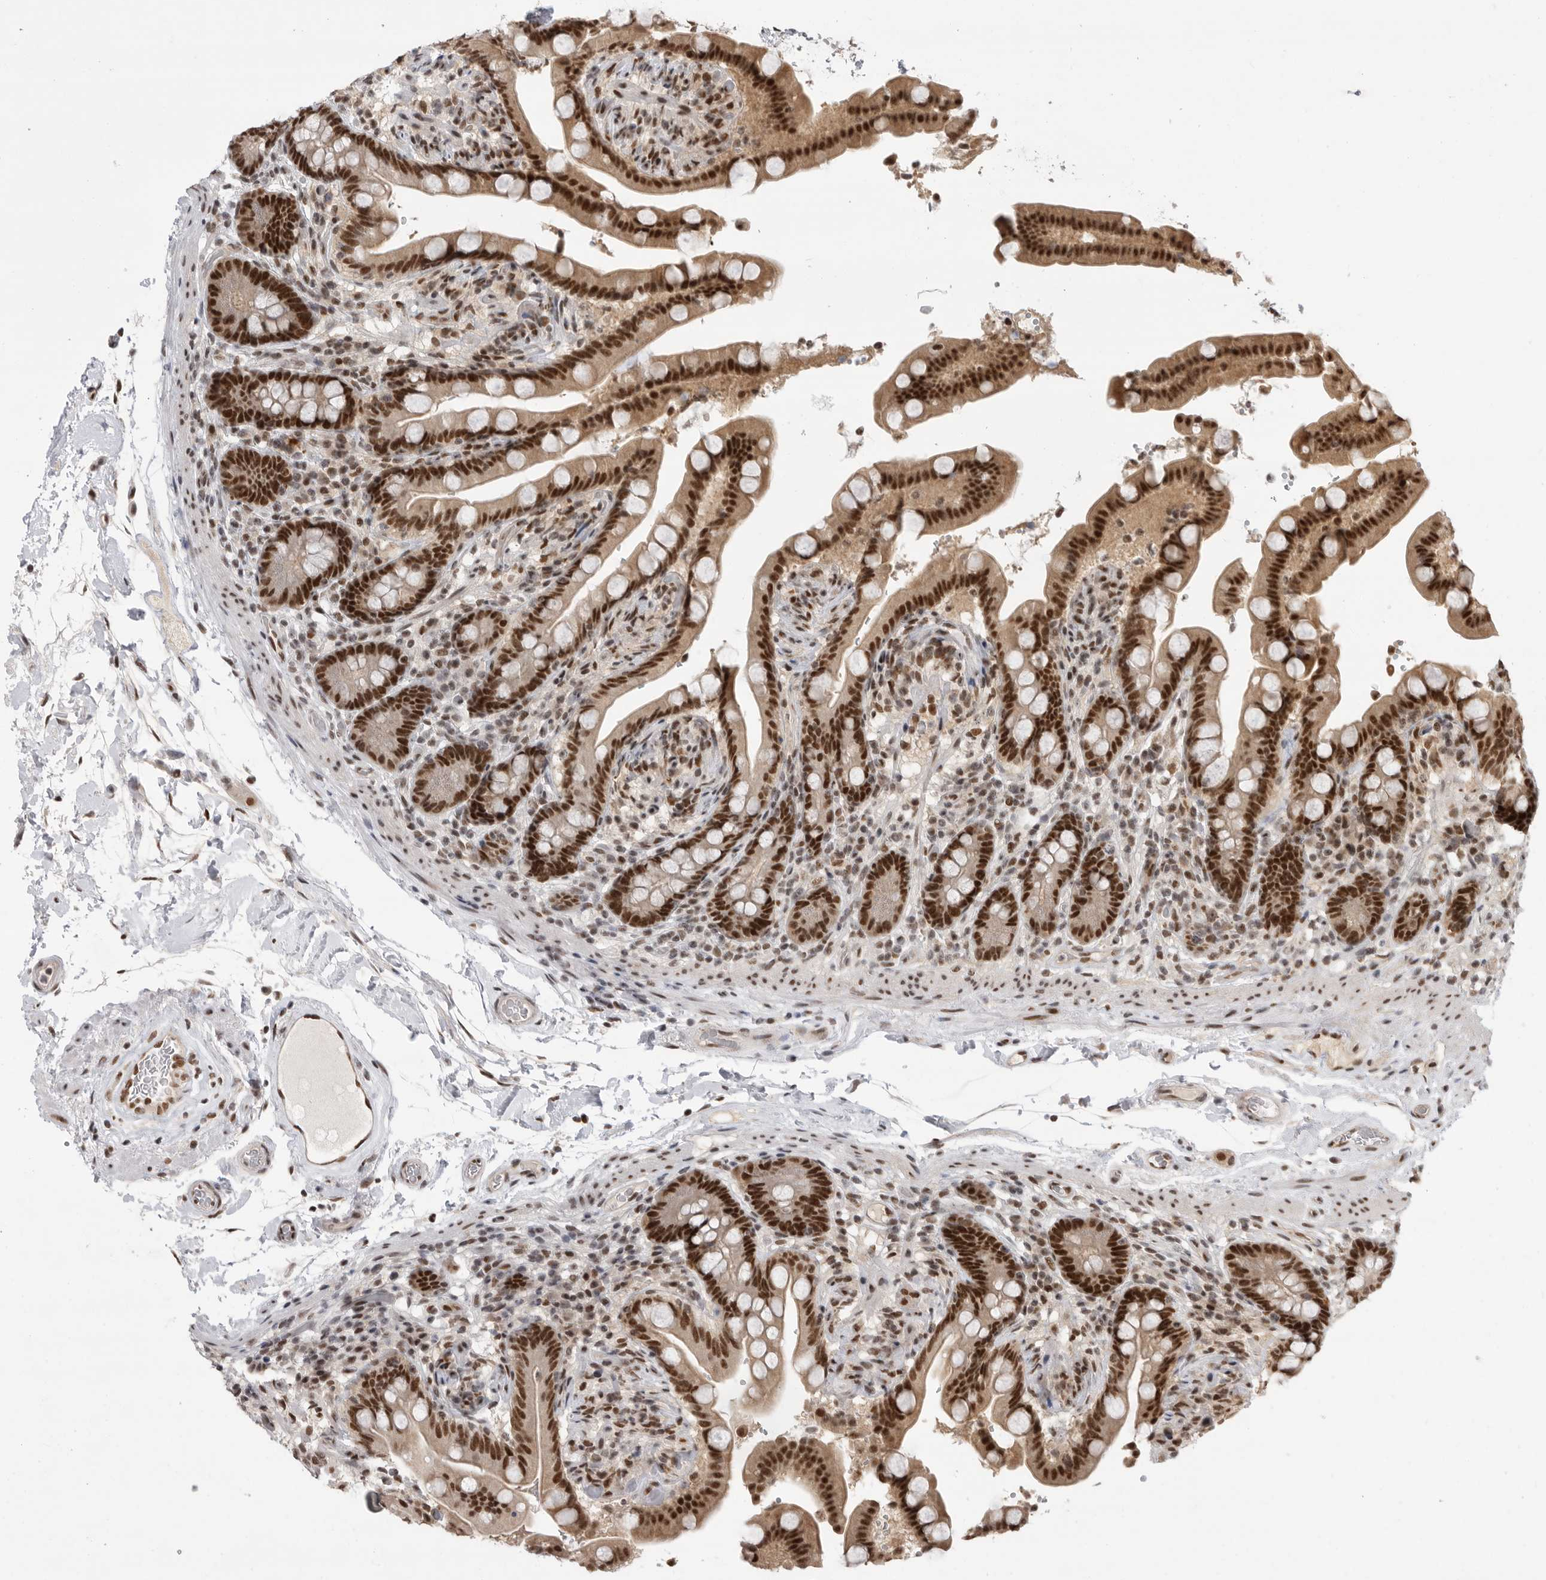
{"staining": {"intensity": "strong", "quantity": ">75%", "location": "nuclear"}, "tissue": "colon", "cell_type": "Endothelial cells", "image_type": "normal", "snomed": [{"axis": "morphology", "description": "Normal tissue, NOS"}, {"axis": "topography", "description": "Smooth muscle"}, {"axis": "topography", "description": "Colon"}], "caption": "High-magnification brightfield microscopy of normal colon stained with DAB (3,3'-diaminobenzidine) (brown) and counterstained with hematoxylin (blue). endothelial cells exhibit strong nuclear expression is identified in approximately>75% of cells. (brown staining indicates protein expression, while blue staining denotes nuclei).", "gene": "ZNF830", "patient": {"sex": "male", "age": 73}}